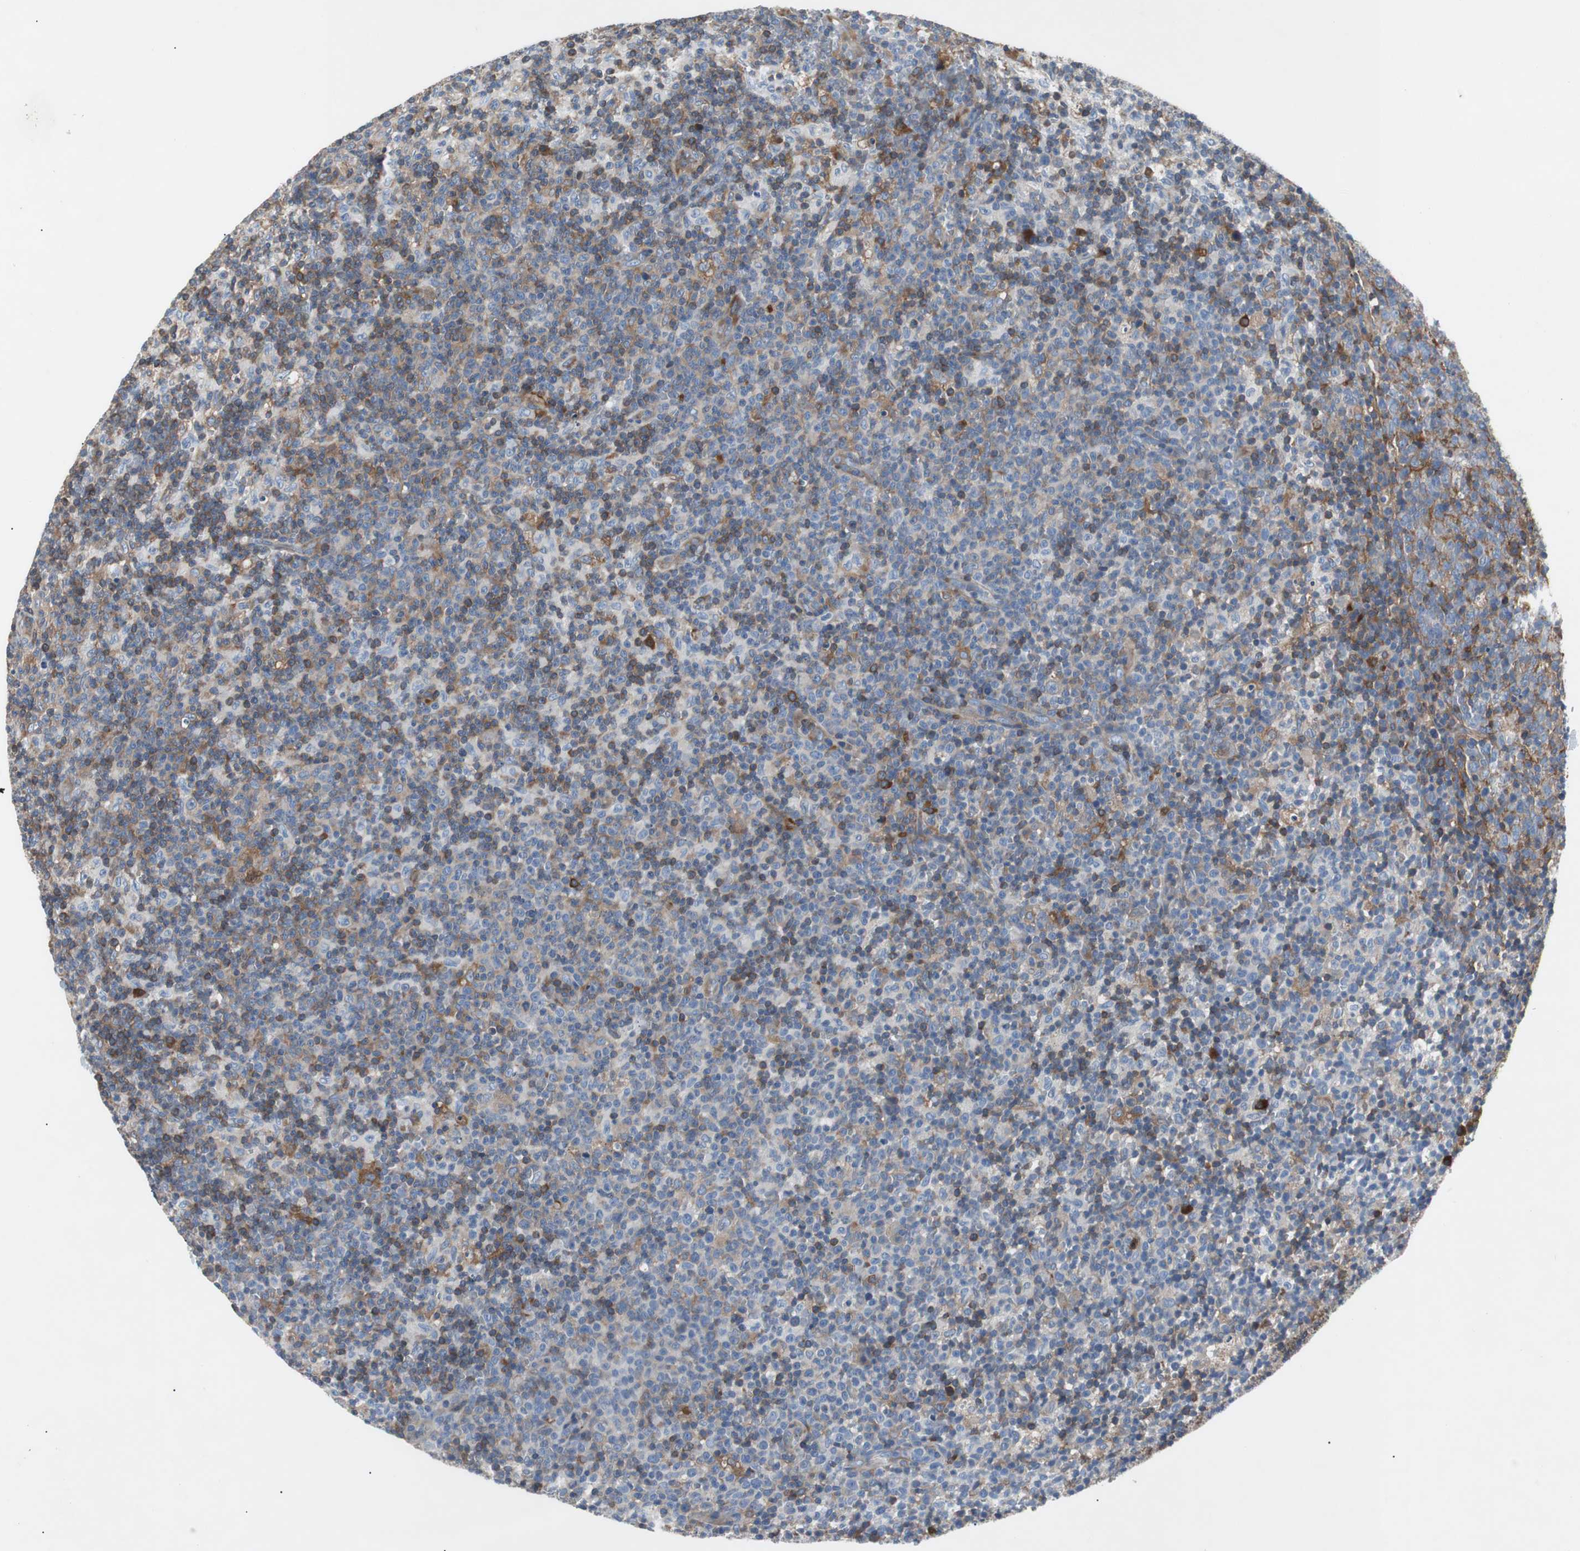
{"staining": {"intensity": "strong", "quantity": ">75%", "location": "cytoplasmic/membranous"}, "tissue": "lymph node", "cell_type": "Germinal center cells", "image_type": "normal", "snomed": [{"axis": "morphology", "description": "Normal tissue, NOS"}, {"axis": "morphology", "description": "Inflammation, NOS"}, {"axis": "topography", "description": "Lymph node"}], "caption": "A brown stain labels strong cytoplasmic/membranous expression of a protein in germinal center cells of unremarkable lymph node. The protein of interest is shown in brown color, while the nuclei are stained blue.", "gene": "GYS1", "patient": {"sex": "male", "age": 55}}